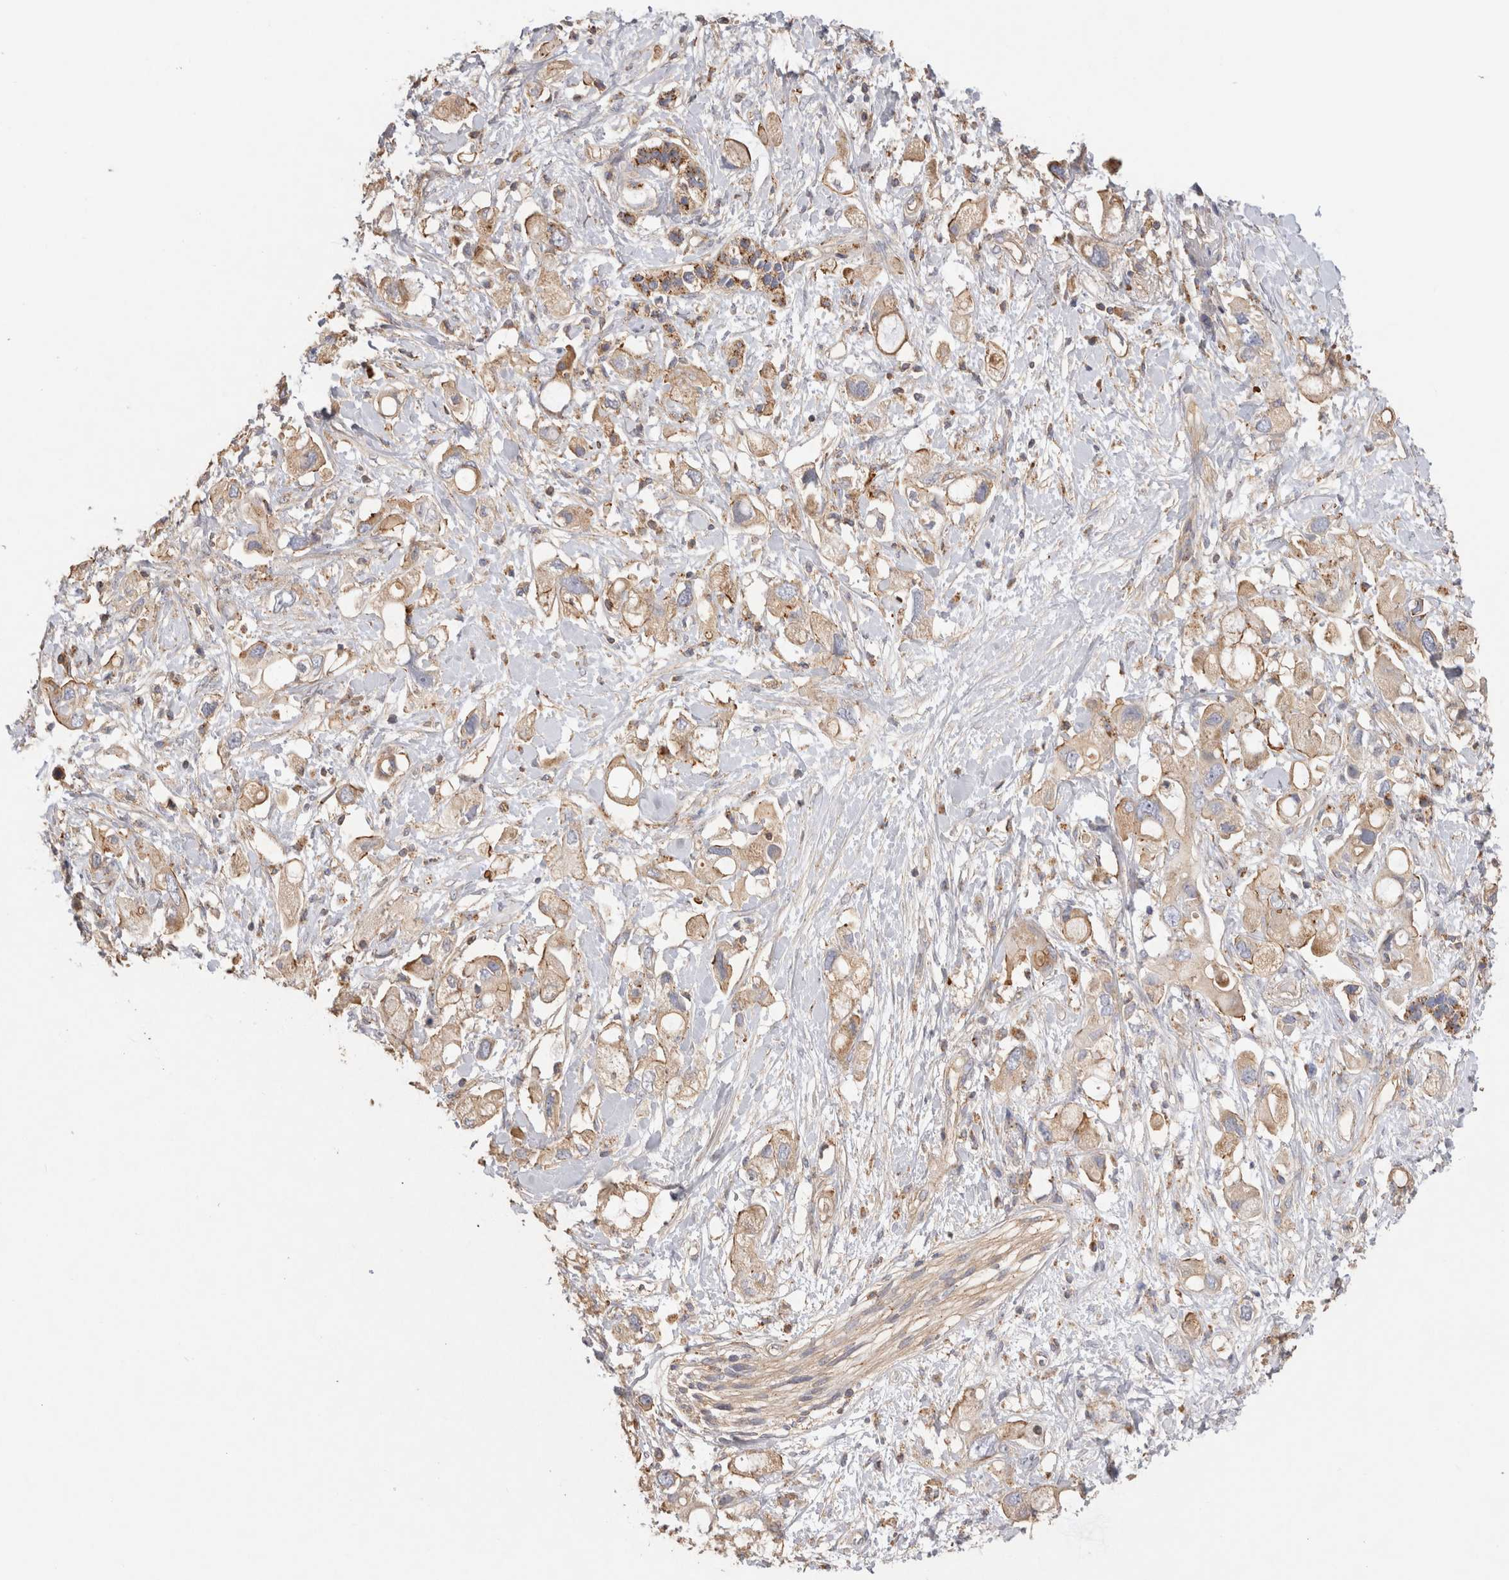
{"staining": {"intensity": "weak", "quantity": ">75%", "location": "cytoplasmic/membranous"}, "tissue": "pancreatic cancer", "cell_type": "Tumor cells", "image_type": "cancer", "snomed": [{"axis": "morphology", "description": "Adenocarcinoma, NOS"}, {"axis": "topography", "description": "Pancreas"}], "caption": "Tumor cells show weak cytoplasmic/membranous positivity in about >75% of cells in pancreatic adenocarcinoma.", "gene": "CHMP6", "patient": {"sex": "female", "age": 56}}